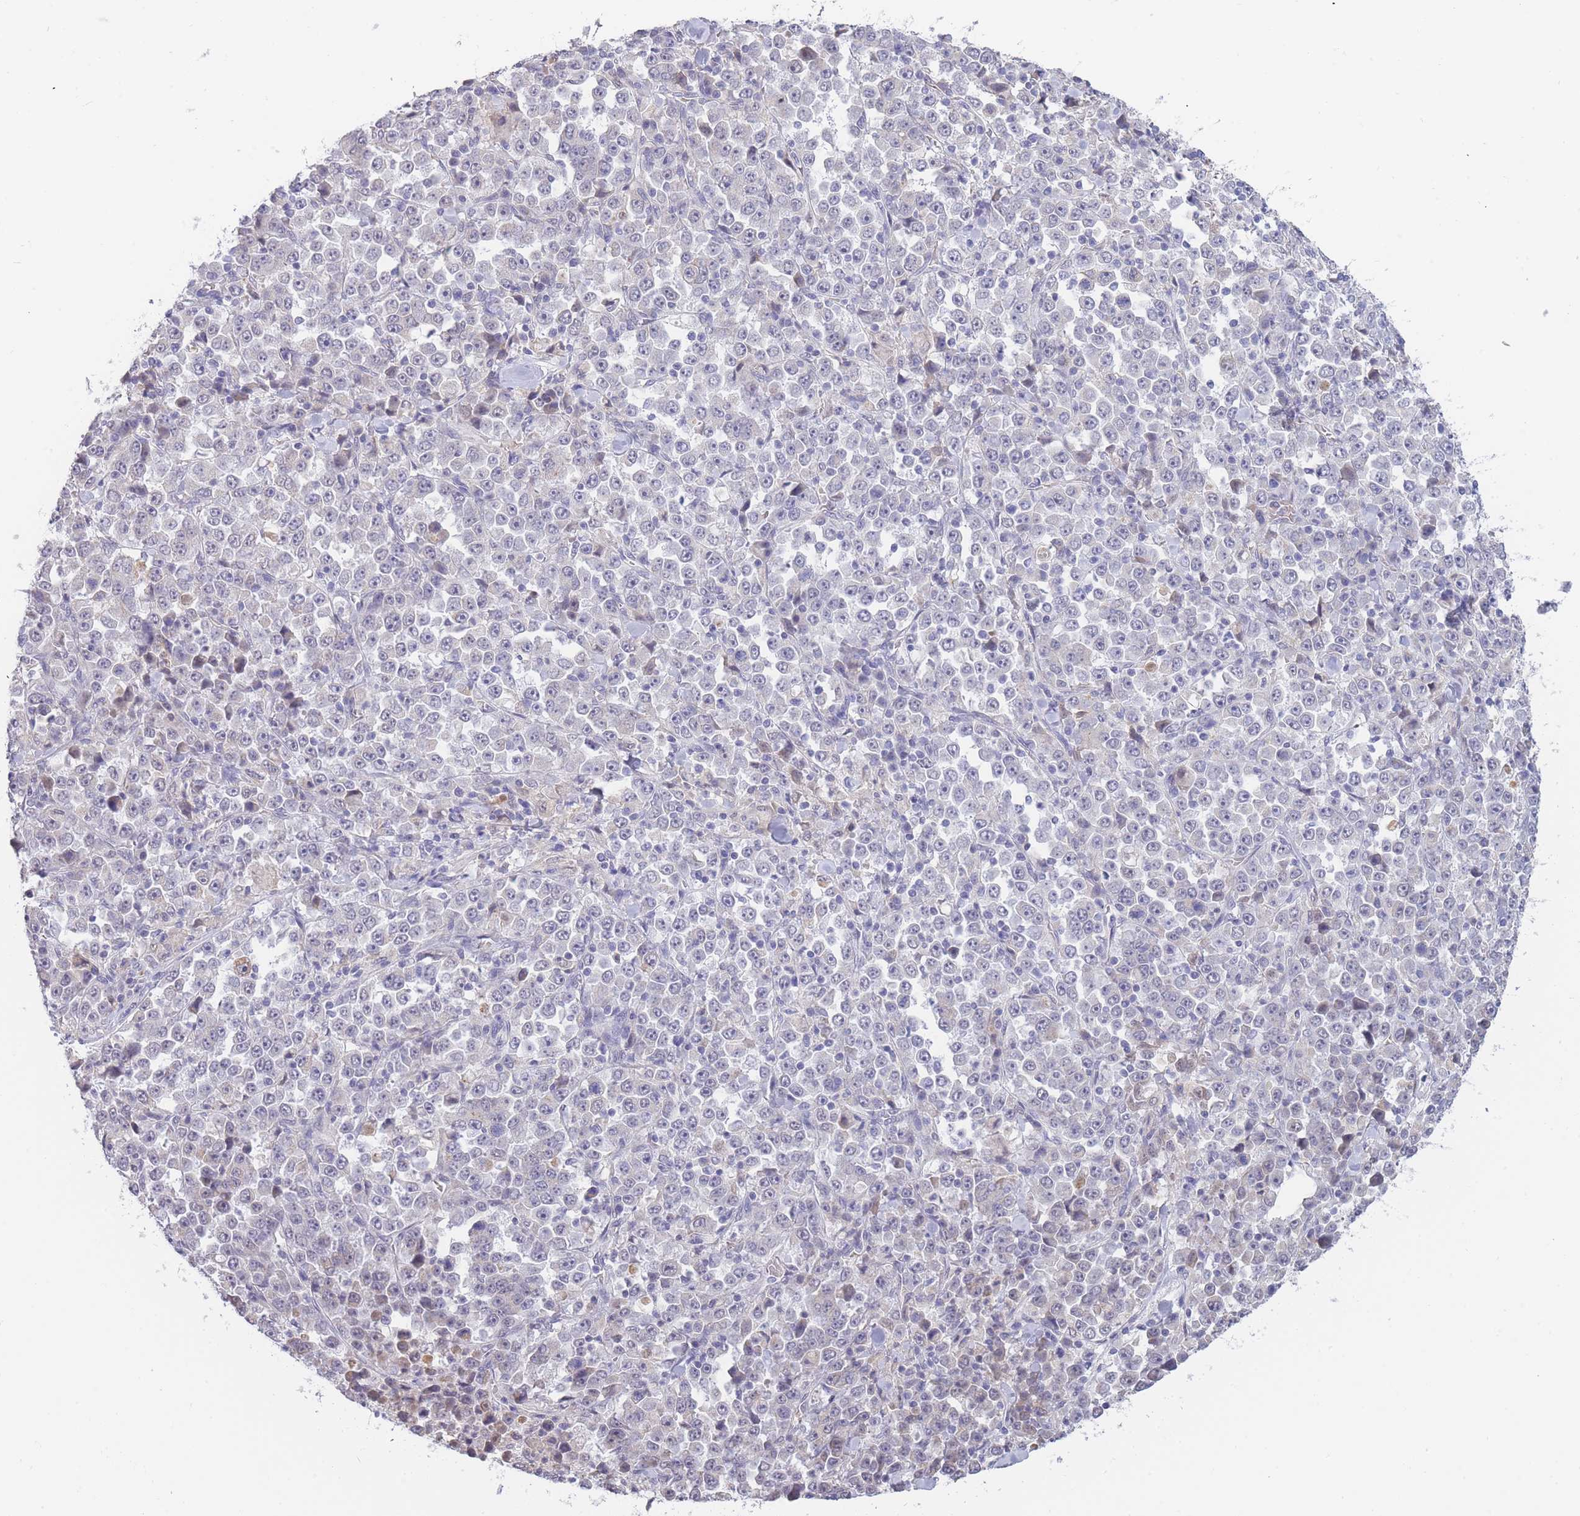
{"staining": {"intensity": "negative", "quantity": "none", "location": "none"}, "tissue": "stomach cancer", "cell_type": "Tumor cells", "image_type": "cancer", "snomed": [{"axis": "morphology", "description": "Normal tissue, NOS"}, {"axis": "morphology", "description": "Adenocarcinoma, NOS"}, {"axis": "topography", "description": "Stomach, upper"}, {"axis": "topography", "description": "Stomach"}], "caption": "The IHC micrograph has no significant expression in tumor cells of adenocarcinoma (stomach) tissue.", "gene": "GOLGA6L25", "patient": {"sex": "male", "age": 59}}